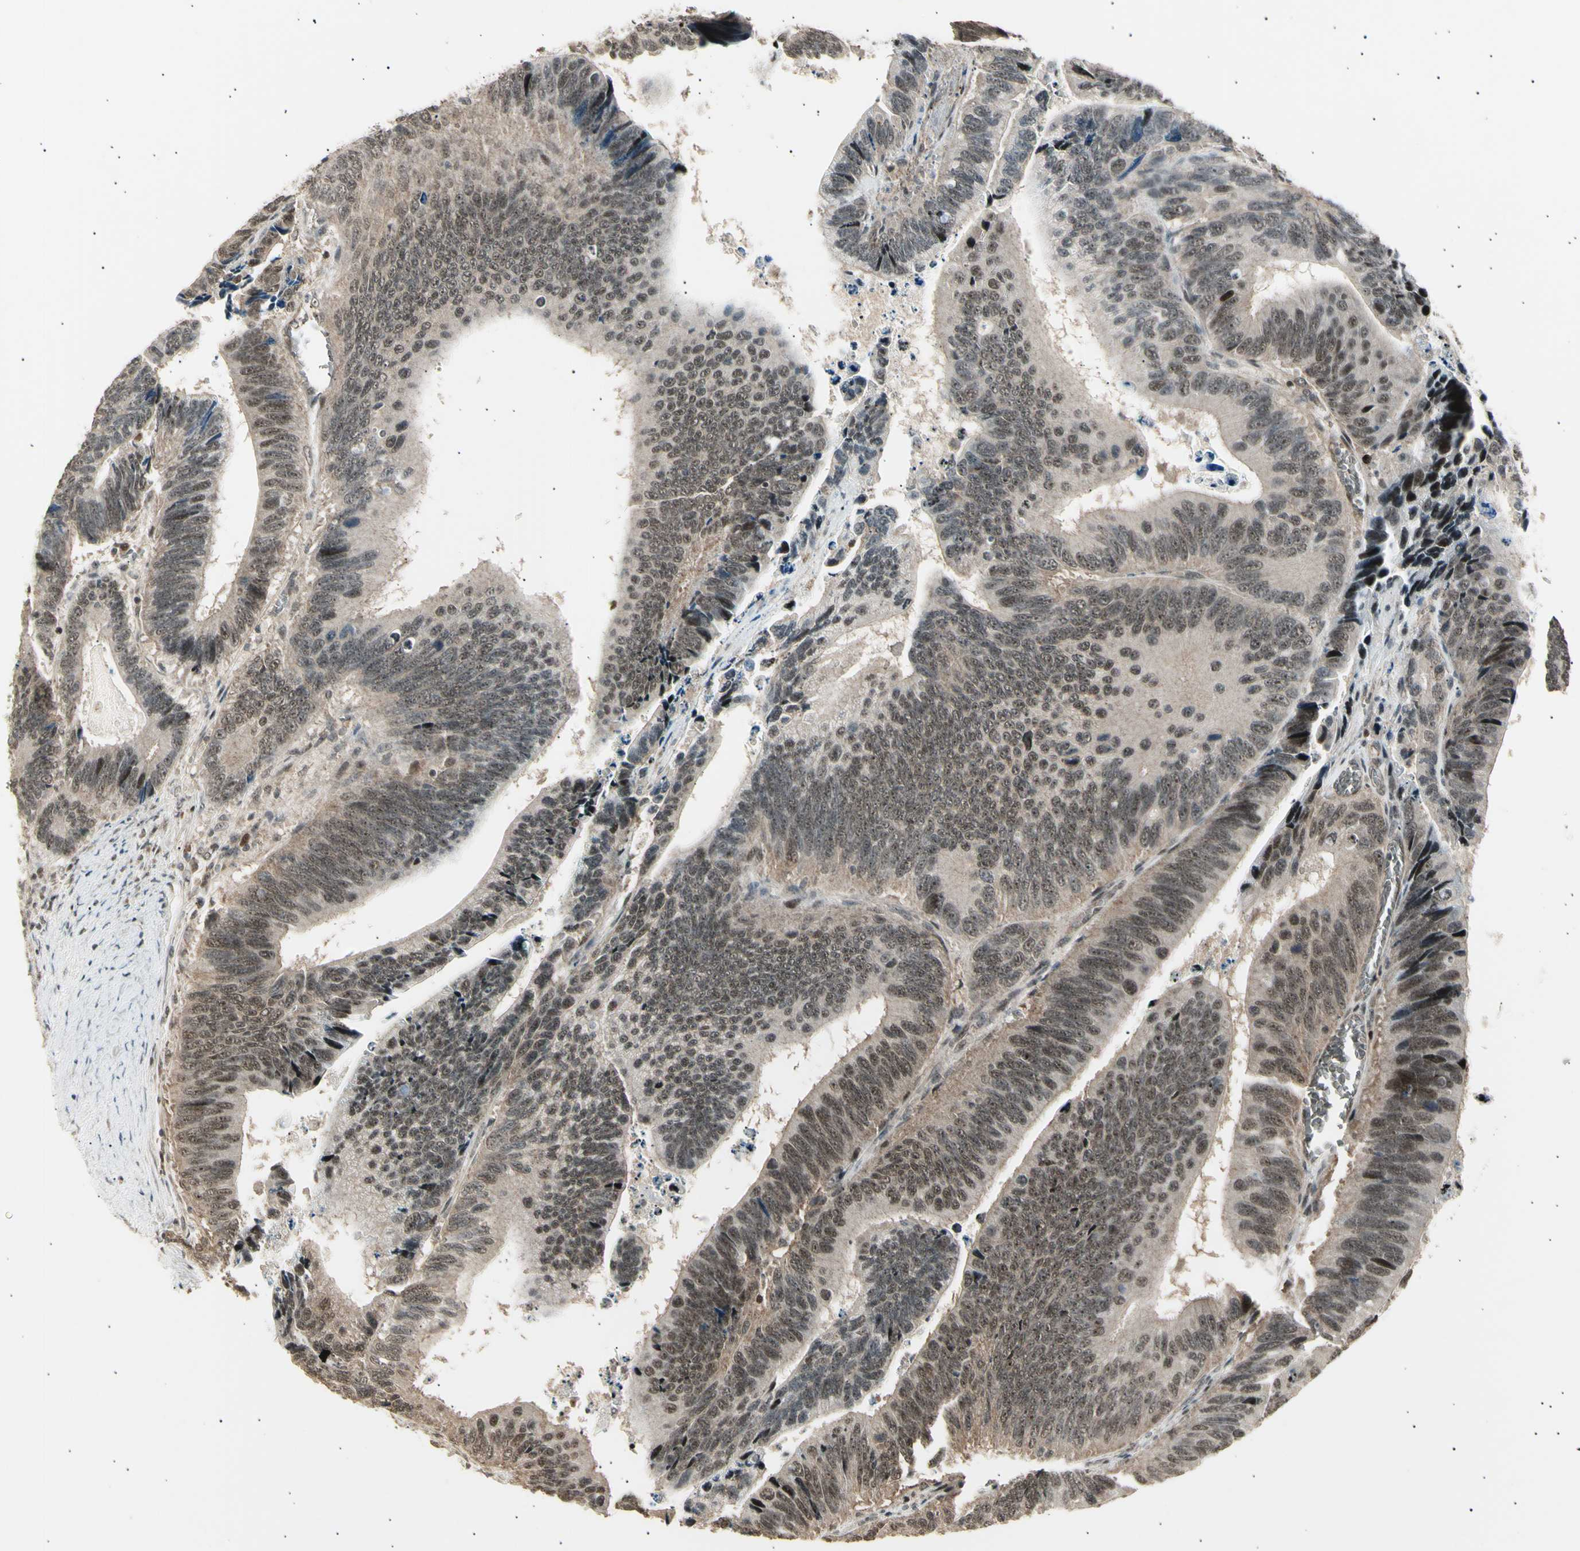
{"staining": {"intensity": "weak", "quantity": ">75%", "location": "nuclear"}, "tissue": "colorectal cancer", "cell_type": "Tumor cells", "image_type": "cancer", "snomed": [{"axis": "morphology", "description": "Adenocarcinoma, NOS"}, {"axis": "topography", "description": "Colon"}], "caption": "Immunohistochemistry (IHC) histopathology image of adenocarcinoma (colorectal) stained for a protein (brown), which reveals low levels of weak nuclear expression in approximately >75% of tumor cells.", "gene": "NUAK2", "patient": {"sex": "male", "age": 72}}